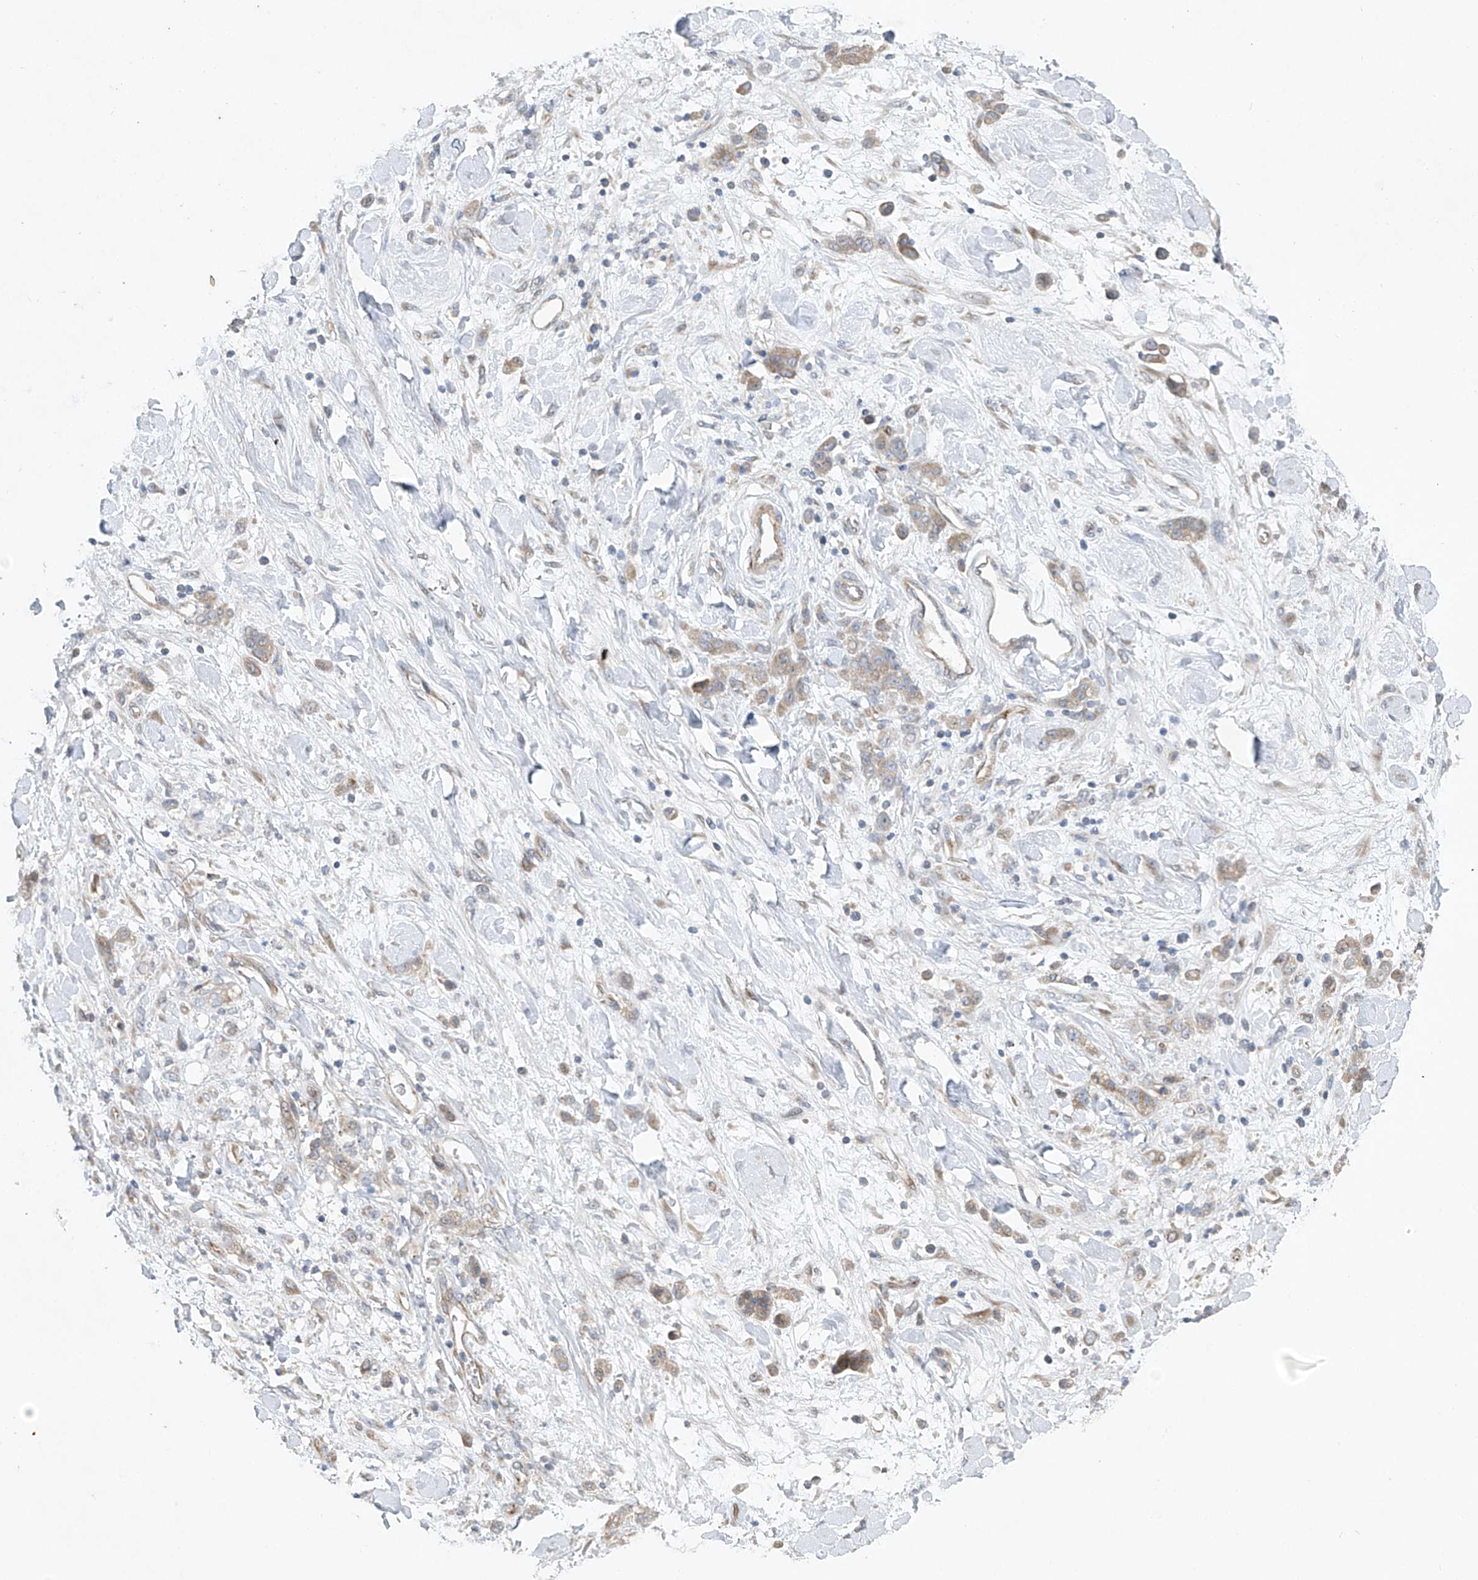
{"staining": {"intensity": "weak", "quantity": ">75%", "location": "cytoplasmic/membranous"}, "tissue": "stomach cancer", "cell_type": "Tumor cells", "image_type": "cancer", "snomed": [{"axis": "morphology", "description": "Normal tissue, NOS"}, {"axis": "morphology", "description": "Adenocarcinoma, NOS"}, {"axis": "topography", "description": "Stomach"}], "caption": "A brown stain shows weak cytoplasmic/membranous positivity of a protein in stomach adenocarcinoma tumor cells. The staining is performed using DAB brown chromogen to label protein expression. The nuclei are counter-stained blue using hematoxylin.", "gene": "TJAP1", "patient": {"sex": "male", "age": 82}}